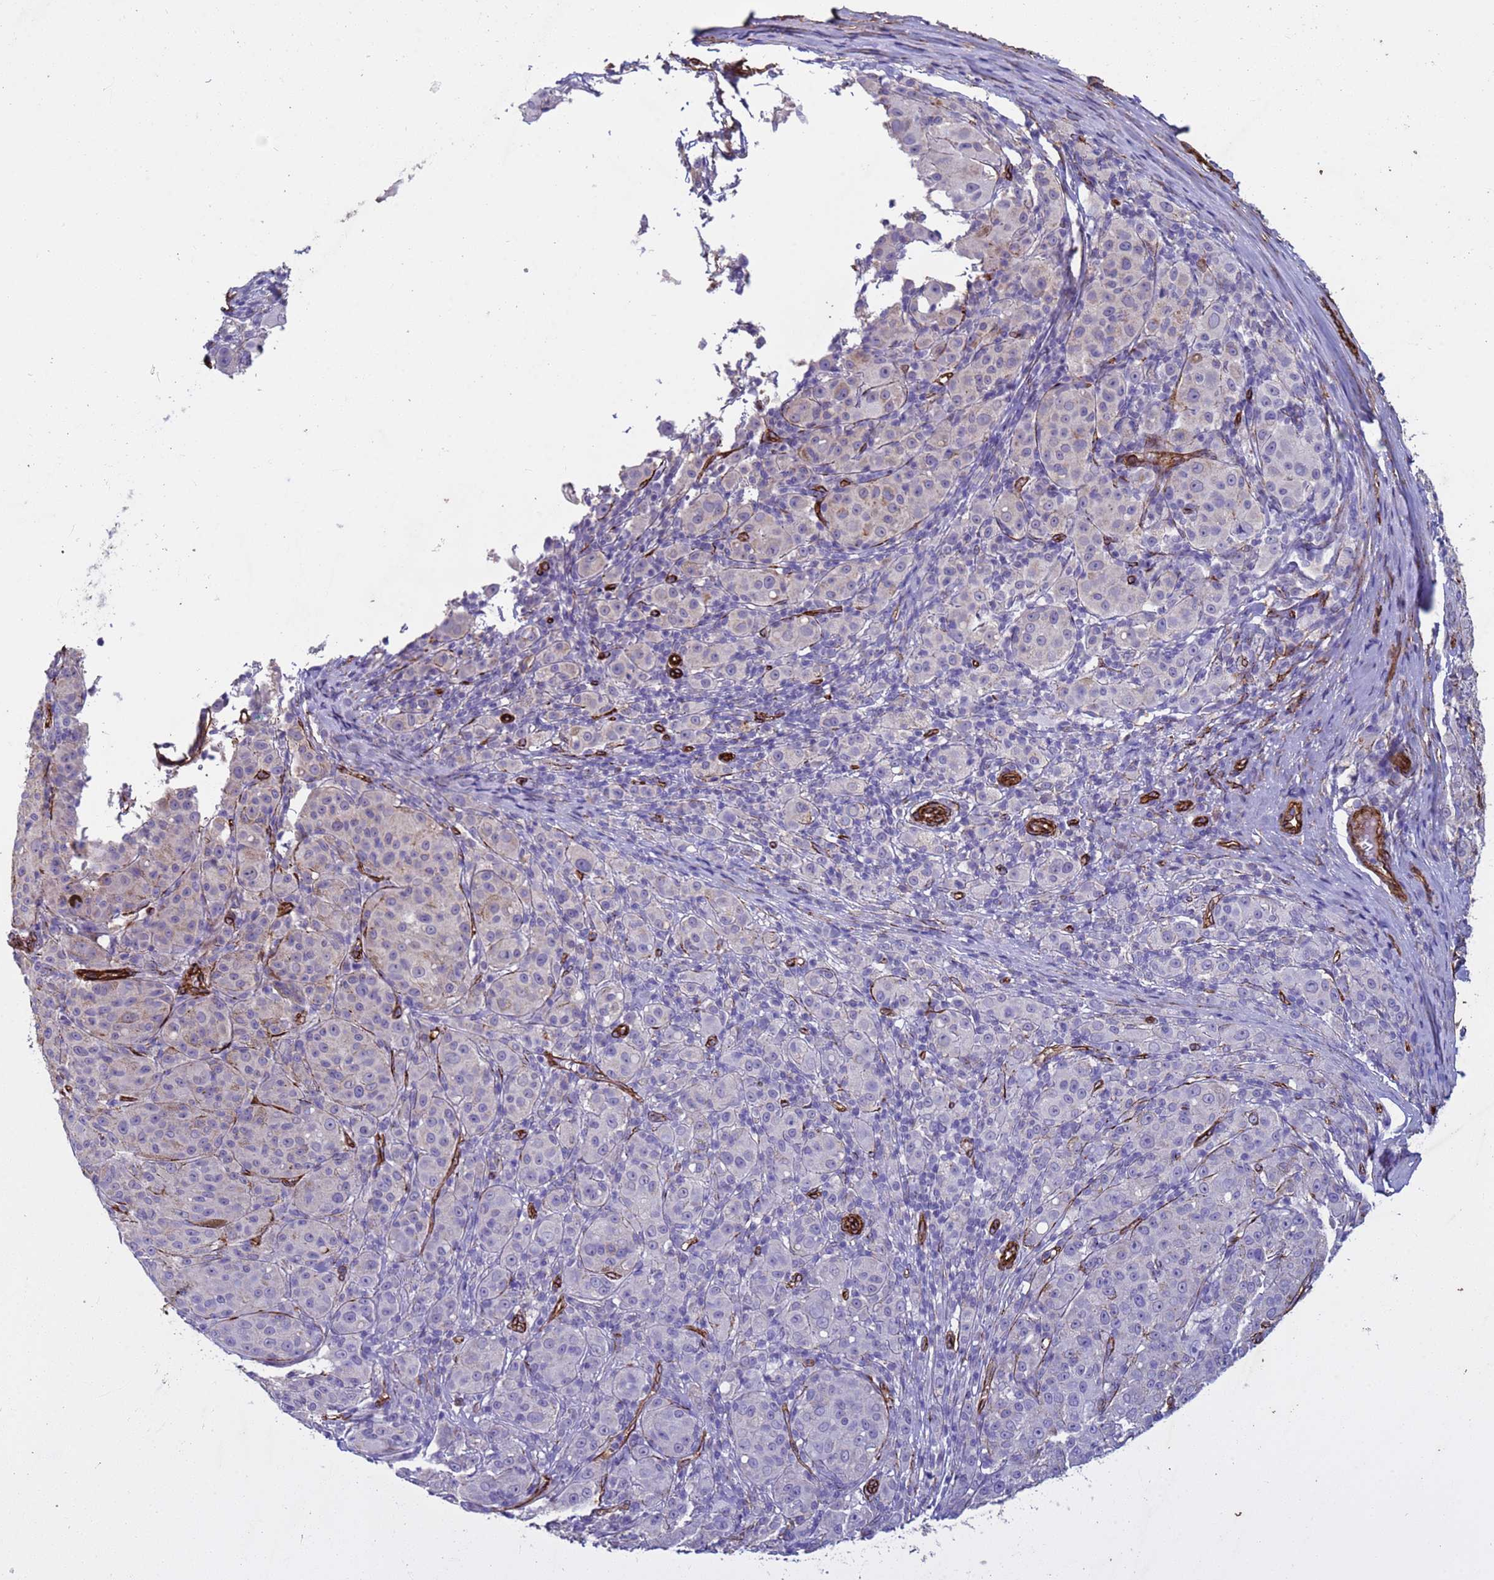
{"staining": {"intensity": "negative", "quantity": "none", "location": "none"}, "tissue": "melanoma", "cell_type": "Tumor cells", "image_type": "cancer", "snomed": [{"axis": "morphology", "description": "Malignant melanoma, NOS"}, {"axis": "topography", "description": "Skin"}], "caption": "IHC of human melanoma demonstrates no positivity in tumor cells. Nuclei are stained in blue.", "gene": "GASK1A", "patient": {"sex": "female", "age": 52}}